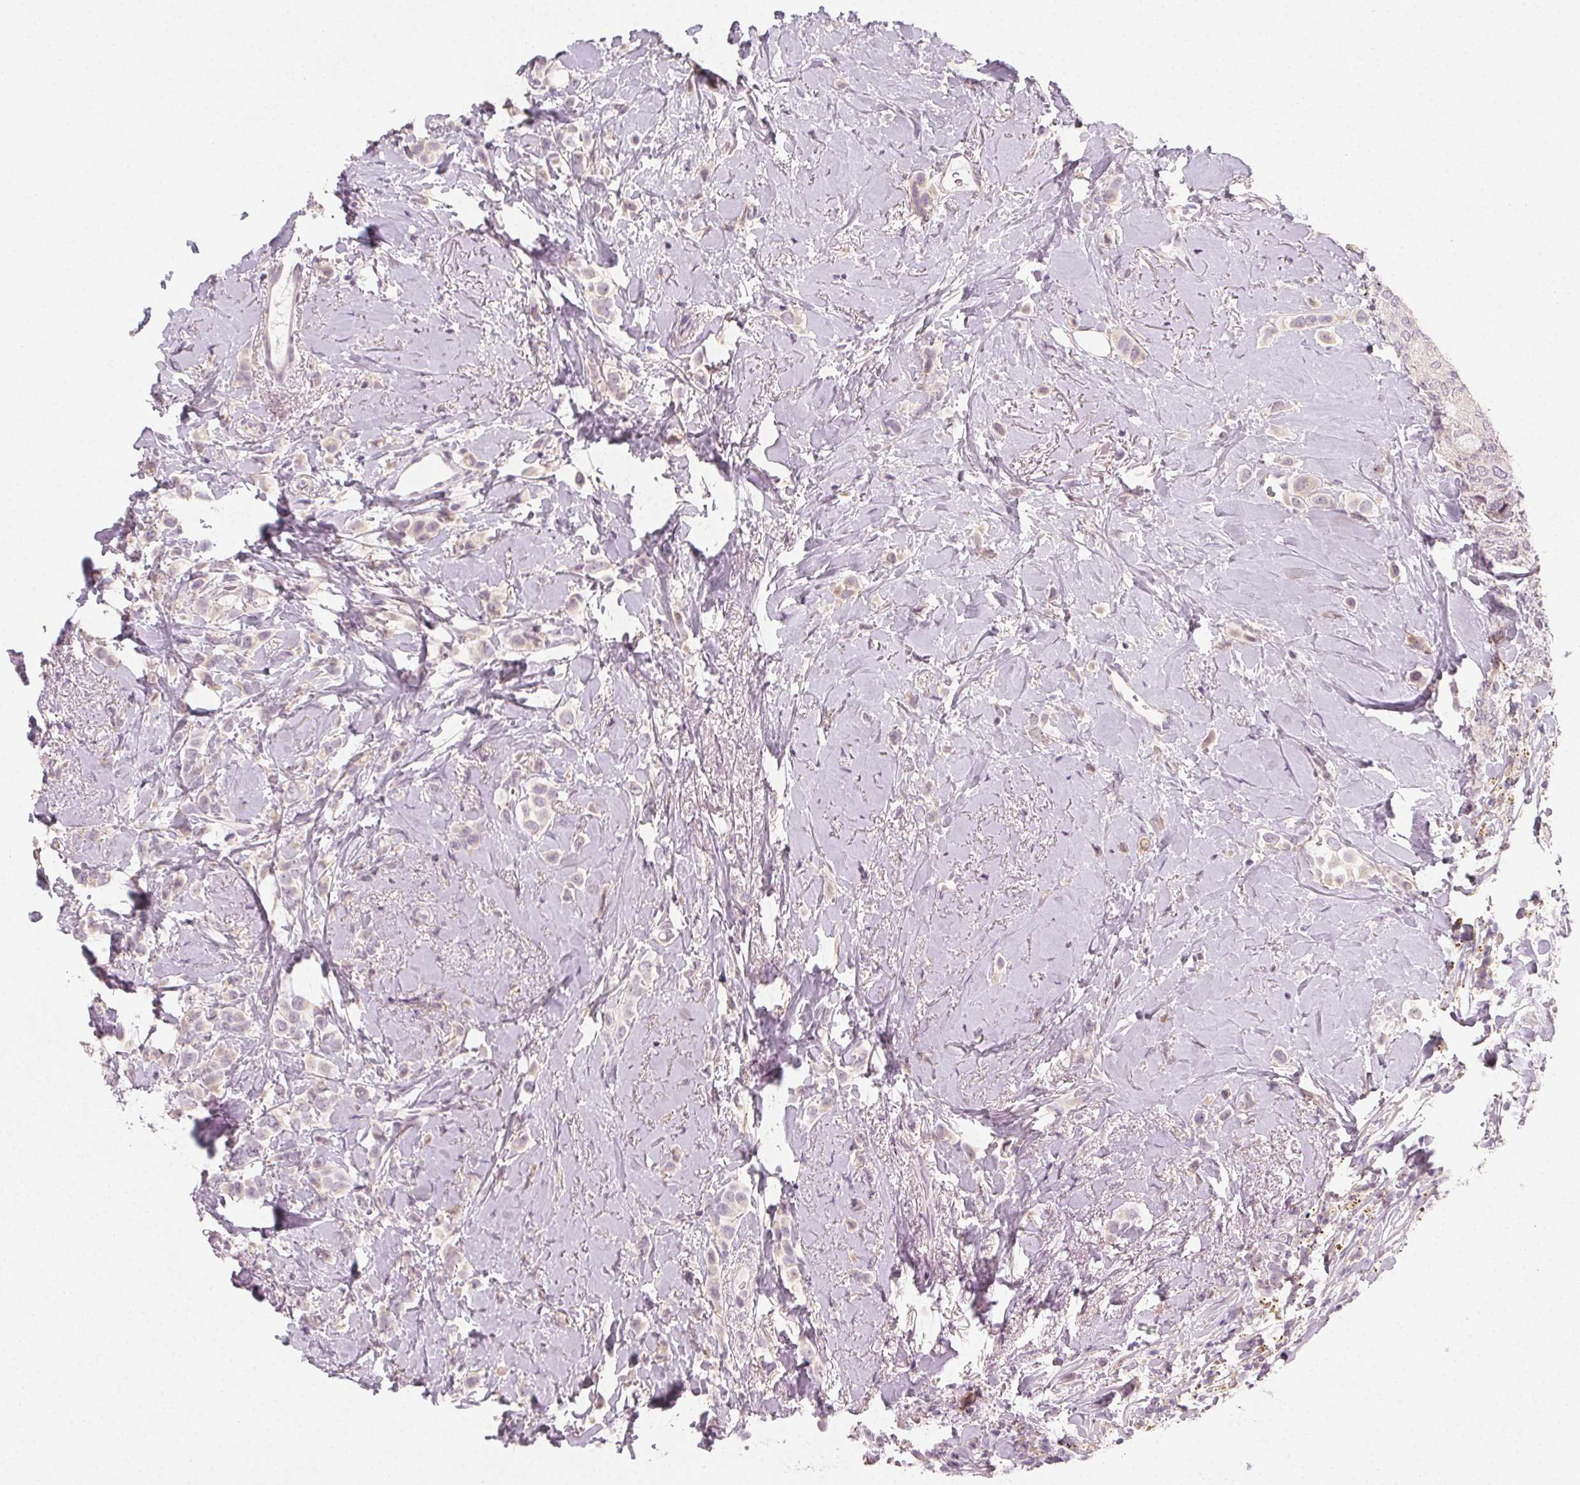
{"staining": {"intensity": "weak", "quantity": "<25%", "location": "cytoplasmic/membranous"}, "tissue": "breast cancer", "cell_type": "Tumor cells", "image_type": "cancer", "snomed": [{"axis": "morphology", "description": "Lobular carcinoma"}, {"axis": "topography", "description": "Breast"}], "caption": "Lobular carcinoma (breast) was stained to show a protein in brown. There is no significant positivity in tumor cells.", "gene": "CCDC96", "patient": {"sex": "female", "age": 66}}